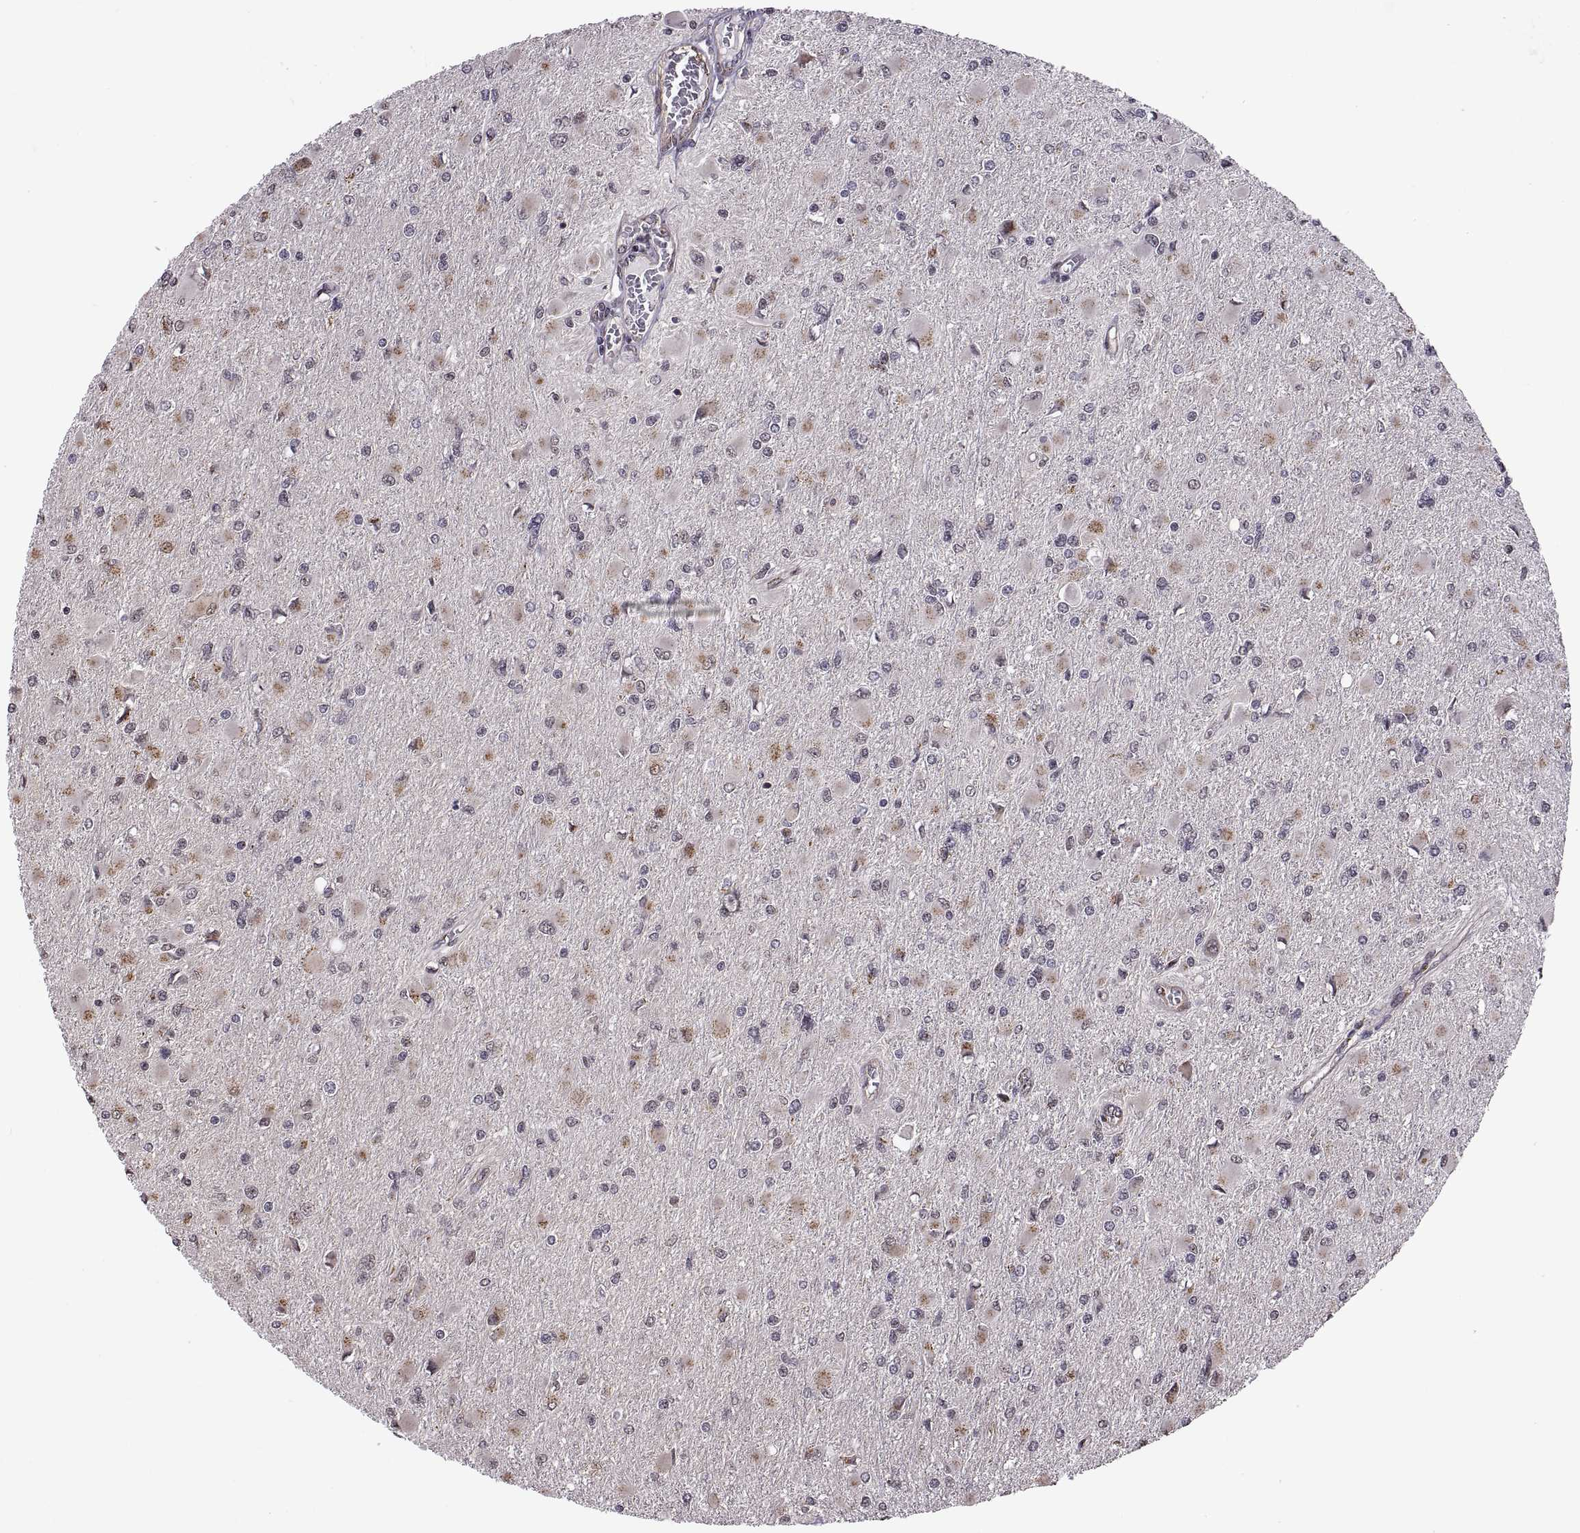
{"staining": {"intensity": "negative", "quantity": "none", "location": "none"}, "tissue": "glioma", "cell_type": "Tumor cells", "image_type": "cancer", "snomed": [{"axis": "morphology", "description": "Glioma, malignant, High grade"}, {"axis": "topography", "description": "Cerebral cortex"}], "caption": "Image shows no protein positivity in tumor cells of glioma tissue.", "gene": "ARRB1", "patient": {"sex": "female", "age": 36}}